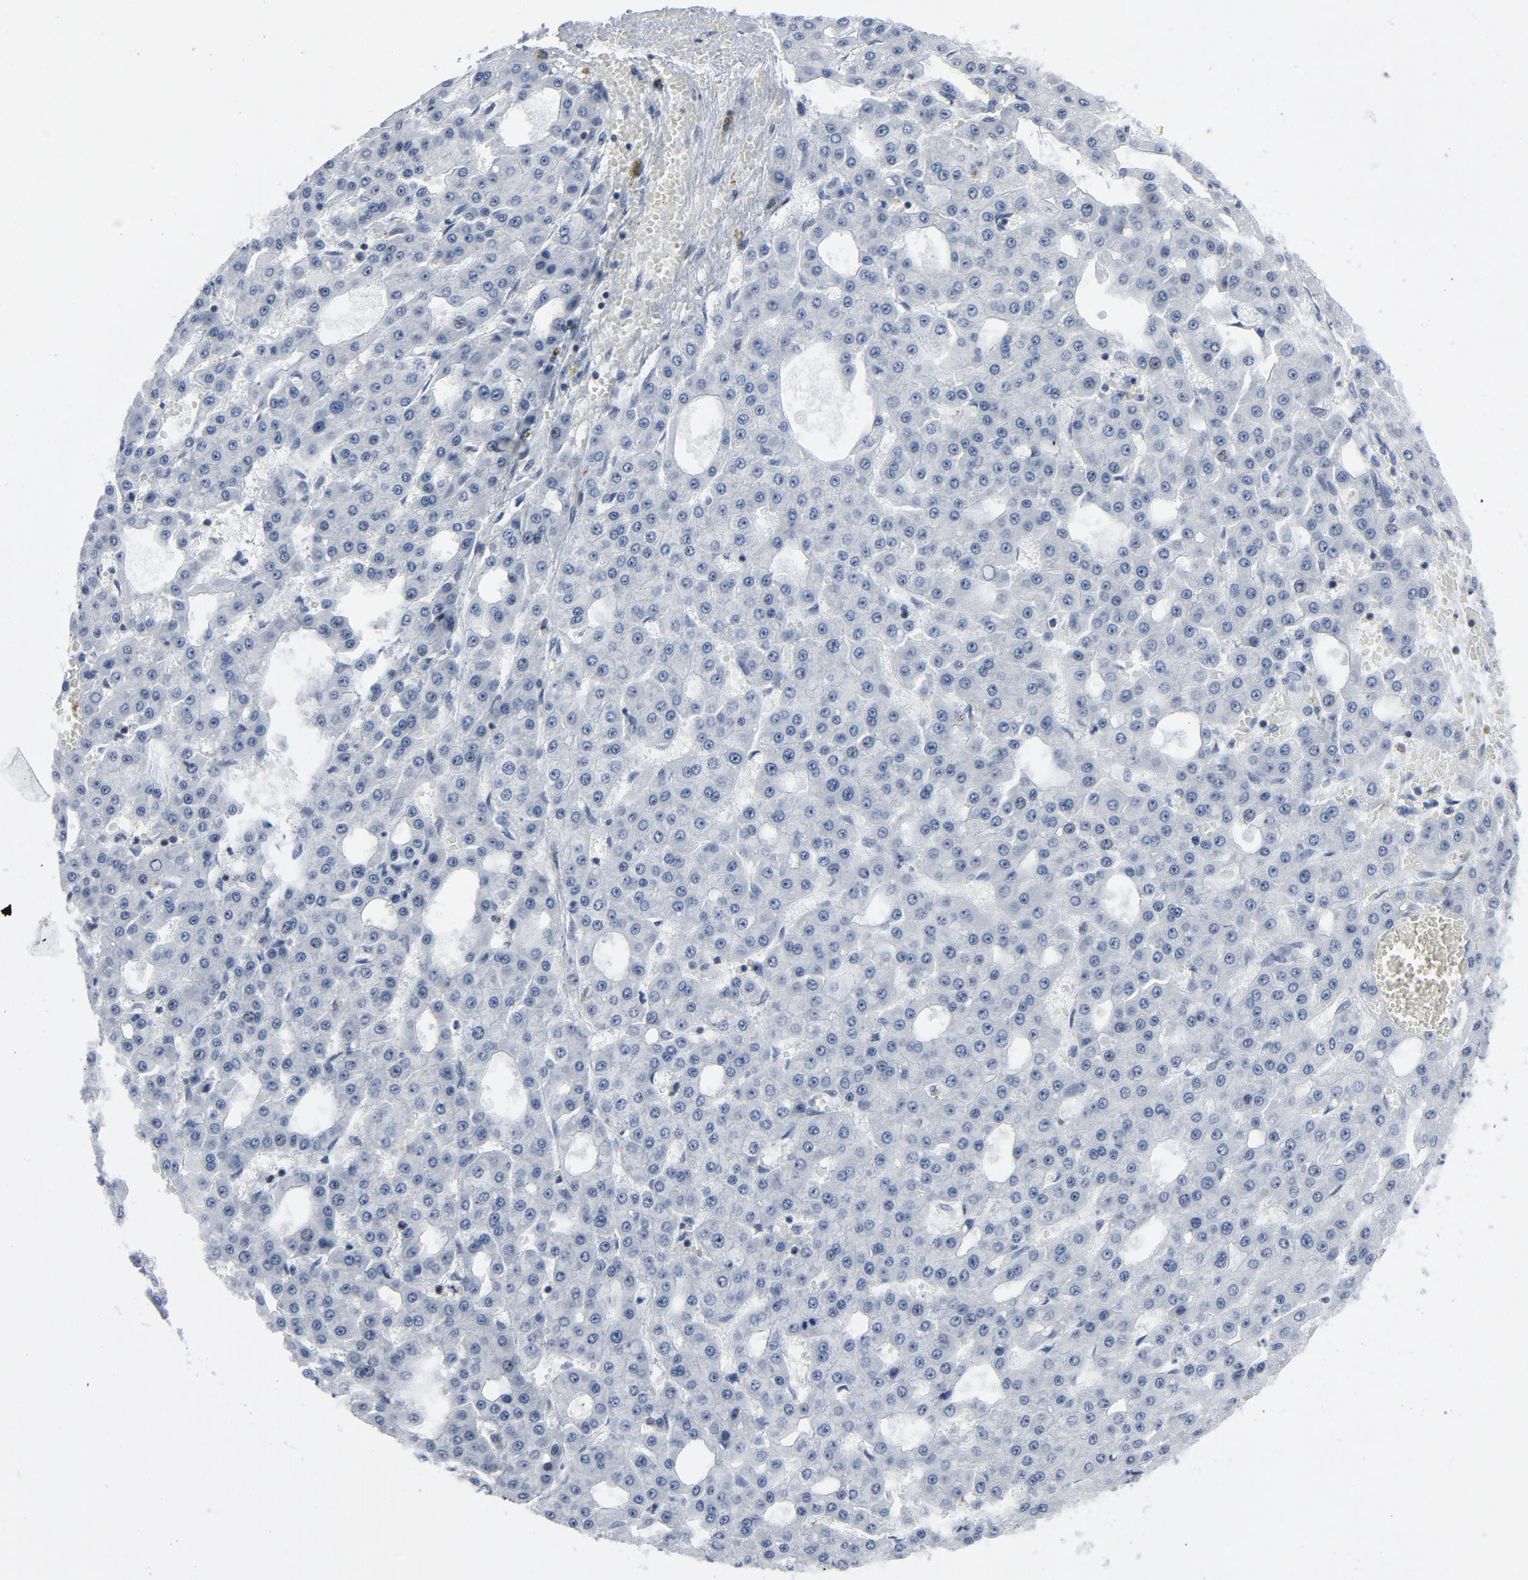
{"staining": {"intensity": "negative", "quantity": "none", "location": "none"}, "tissue": "liver cancer", "cell_type": "Tumor cells", "image_type": "cancer", "snomed": [{"axis": "morphology", "description": "Carcinoma, Hepatocellular, NOS"}, {"axis": "topography", "description": "Liver"}], "caption": "Immunohistochemistry (IHC) of human hepatocellular carcinoma (liver) exhibits no staining in tumor cells. (DAB IHC with hematoxylin counter stain).", "gene": "STAT5A", "patient": {"sex": "male", "age": 47}}